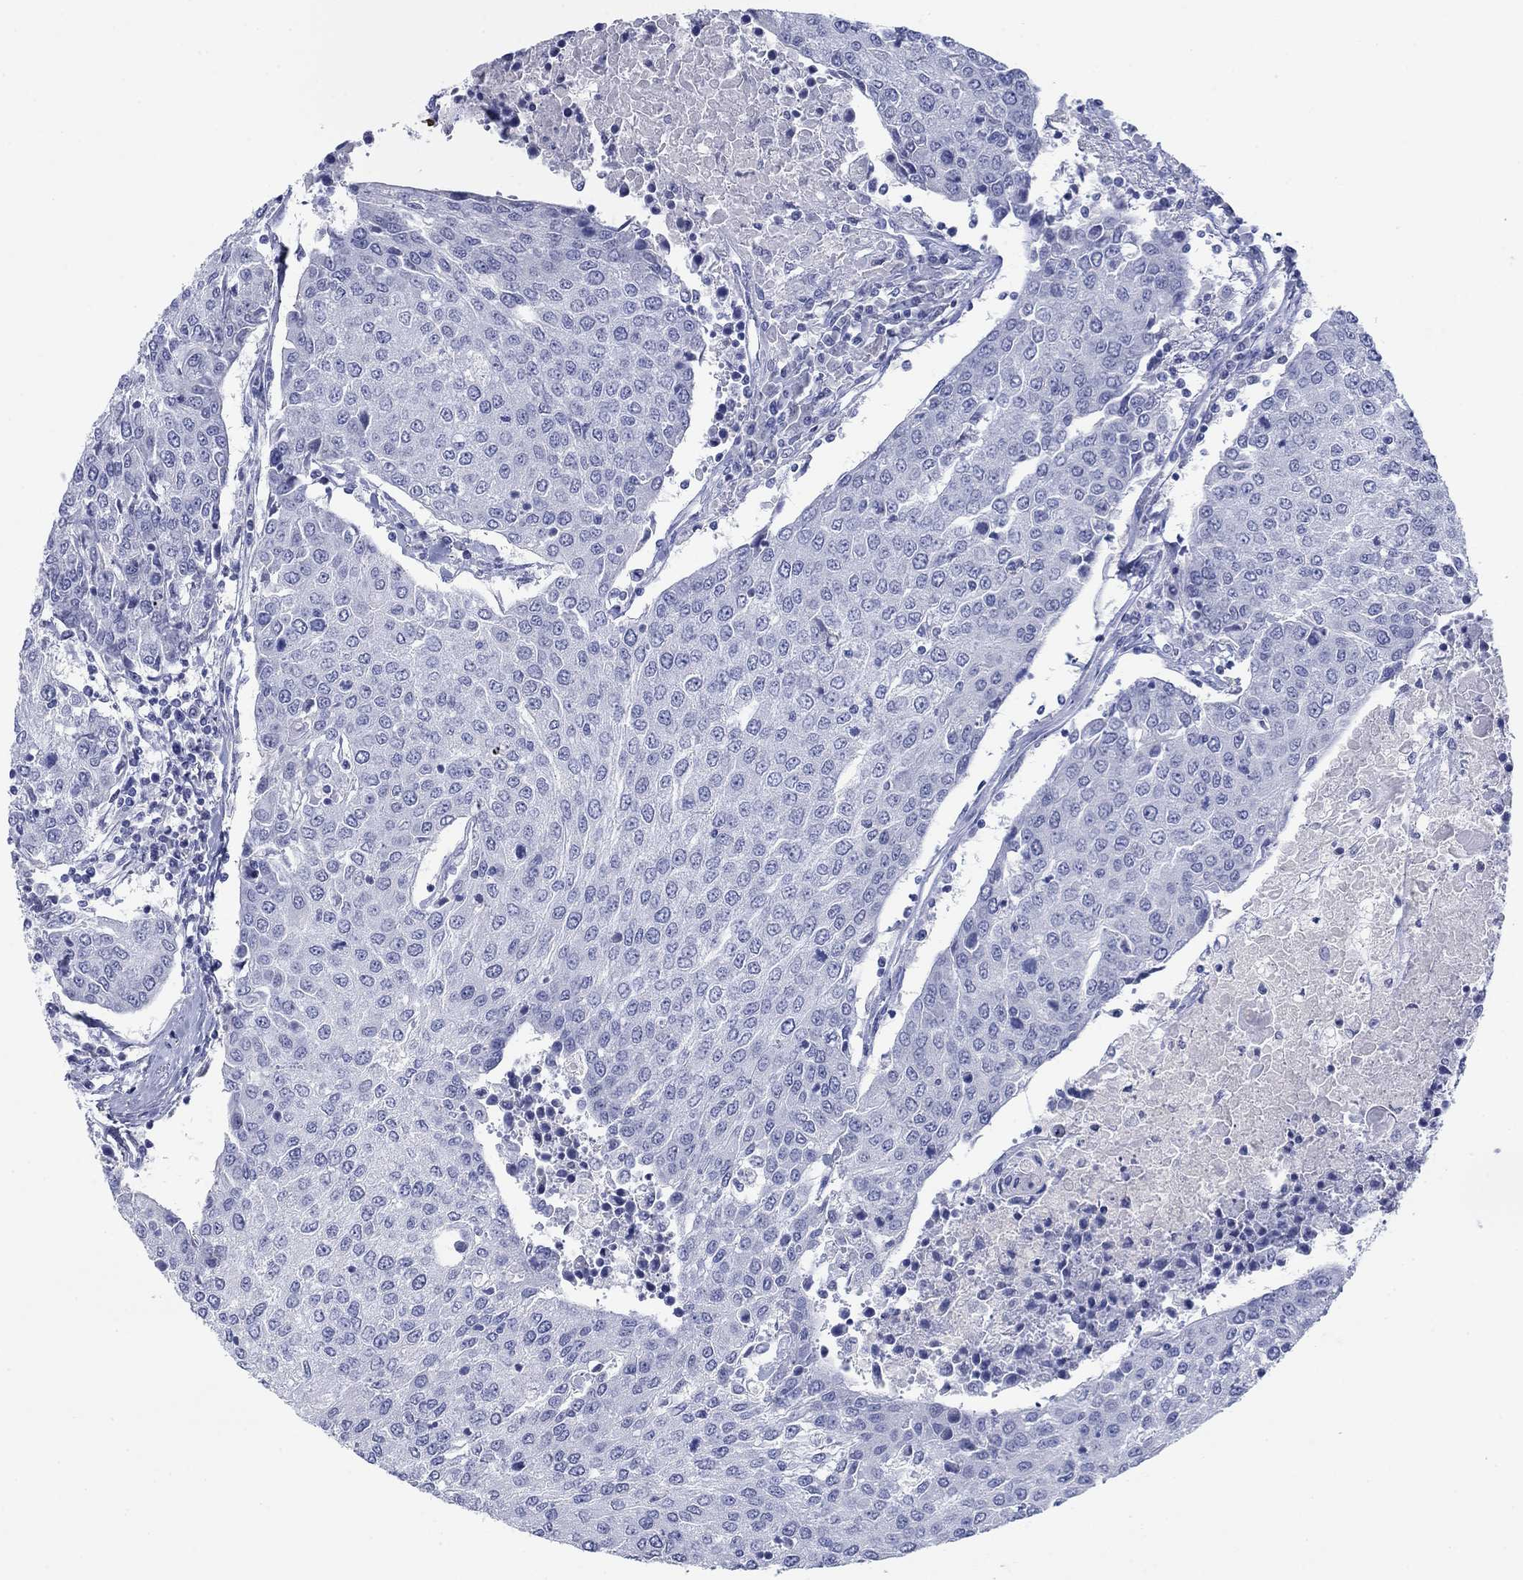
{"staining": {"intensity": "negative", "quantity": "none", "location": "none"}, "tissue": "urothelial cancer", "cell_type": "Tumor cells", "image_type": "cancer", "snomed": [{"axis": "morphology", "description": "Urothelial carcinoma, High grade"}, {"axis": "topography", "description": "Urinary bladder"}], "caption": "An image of human urothelial carcinoma (high-grade) is negative for staining in tumor cells. (DAB (3,3'-diaminobenzidine) immunohistochemistry, high magnification).", "gene": "PDYN", "patient": {"sex": "female", "age": 85}}